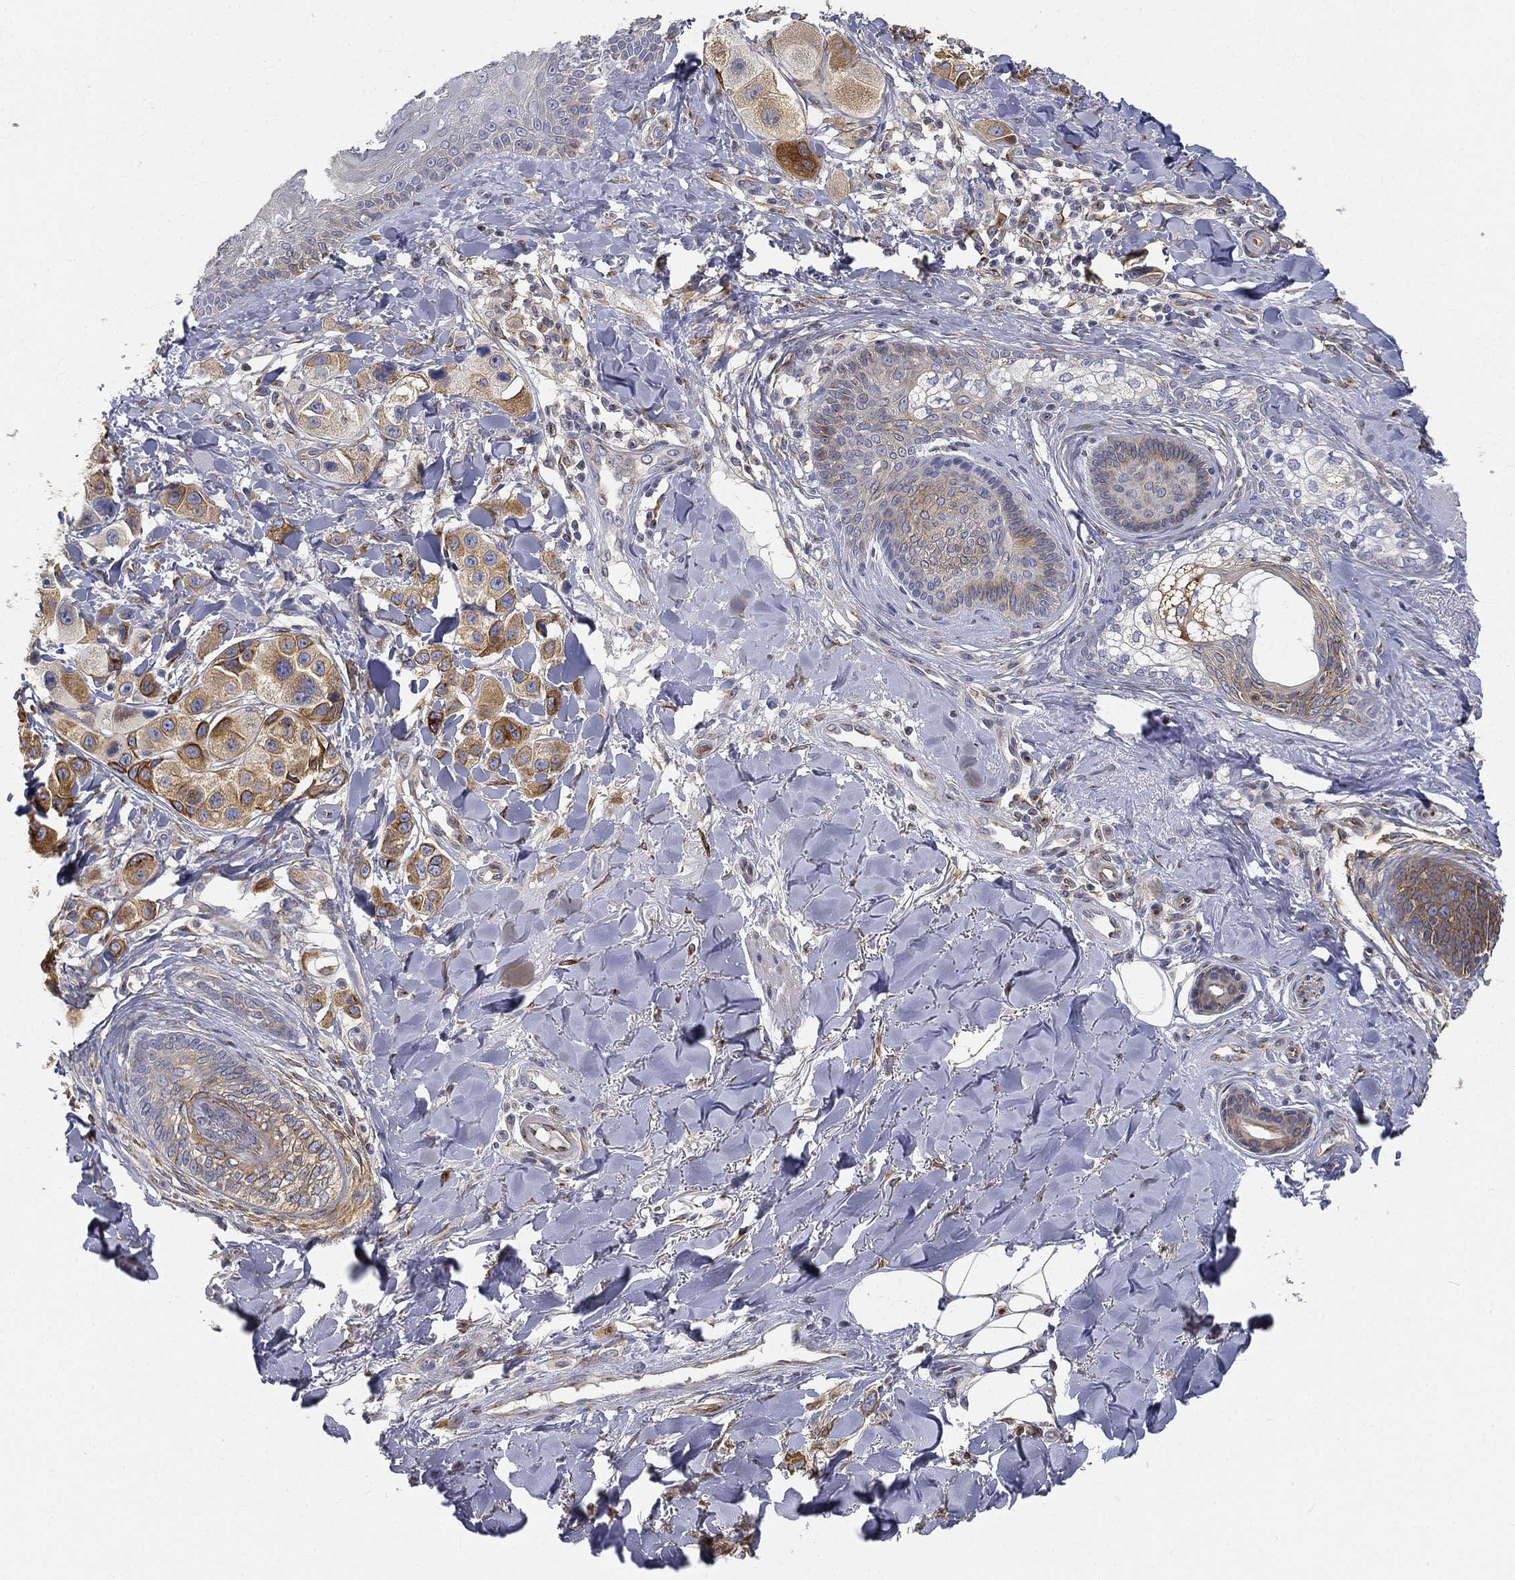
{"staining": {"intensity": "strong", "quantity": "25%-75%", "location": "cytoplasmic/membranous"}, "tissue": "melanoma", "cell_type": "Tumor cells", "image_type": "cancer", "snomed": [{"axis": "morphology", "description": "Malignant melanoma, NOS"}, {"axis": "topography", "description": "Skin"}], "caption": "Human melanoma stained with a protein marker shows strong staining in tumor cells.", "gene": "TMEM25", "patient": {"sex": "male", "age": 57}}